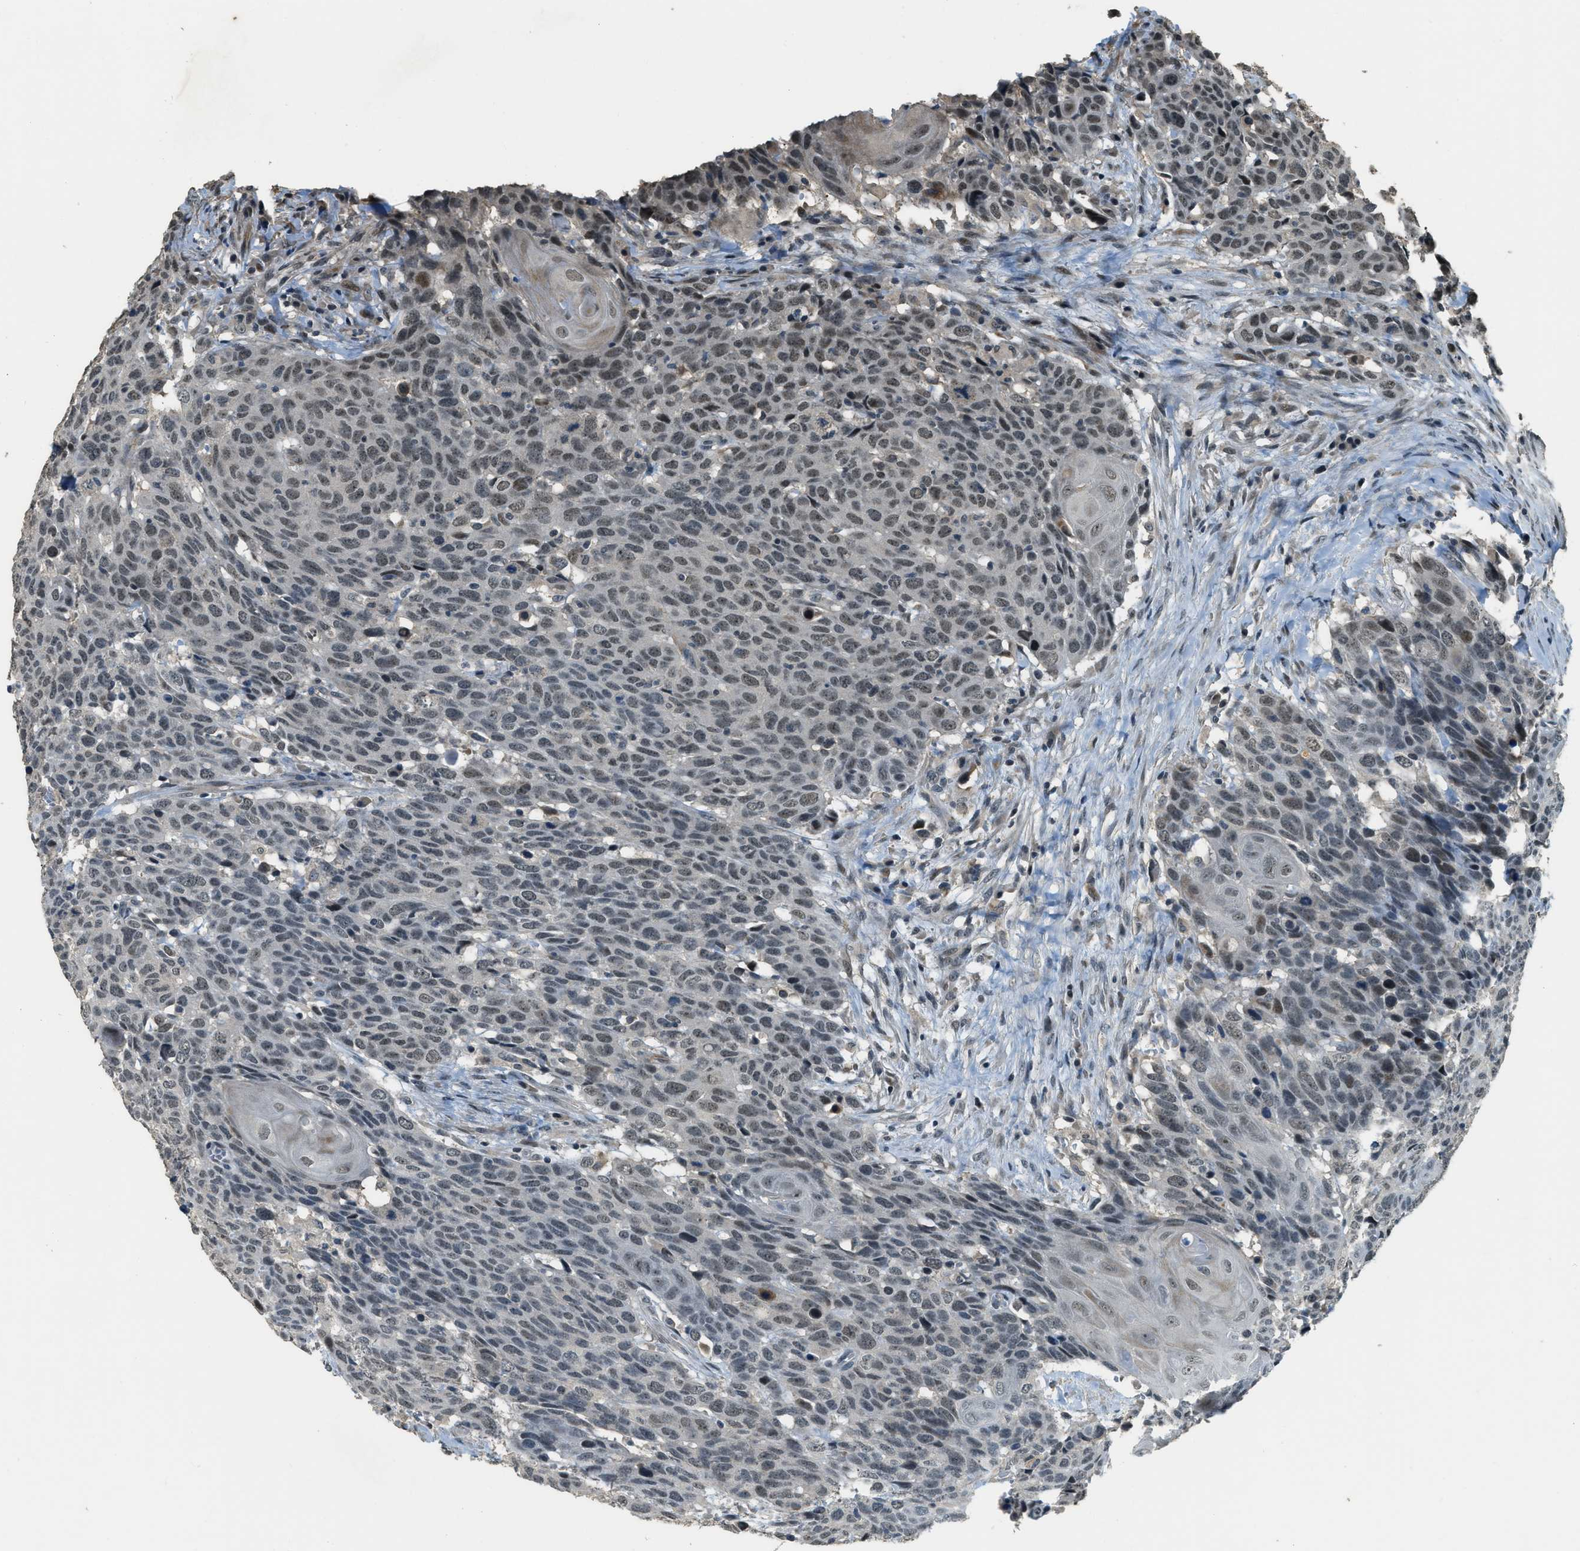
{"staining": {"intensity": "weak", "quantity": ">75%", "location": "nuclear"}, "tissue": "head and neck cancer", "cell_type": "Tumor cells", "image_type": "cancer", "snomed": [{"axis": "morphology", "description": "Squamous cell carcinoma, NOS"}, {"axis": "topography", "description": "Head-Neck"}], "caption": "An immunohistochemistry micrograph of tumor tissue is shown. Protein staining in brown shows weak nuclear positivity in head and neck cancer within tumor cells. The protein of interest is shown in brown color, while the nuclei are stained blue.", "gene": "MED21", "patient": {"sex": "male", "age": 66}}